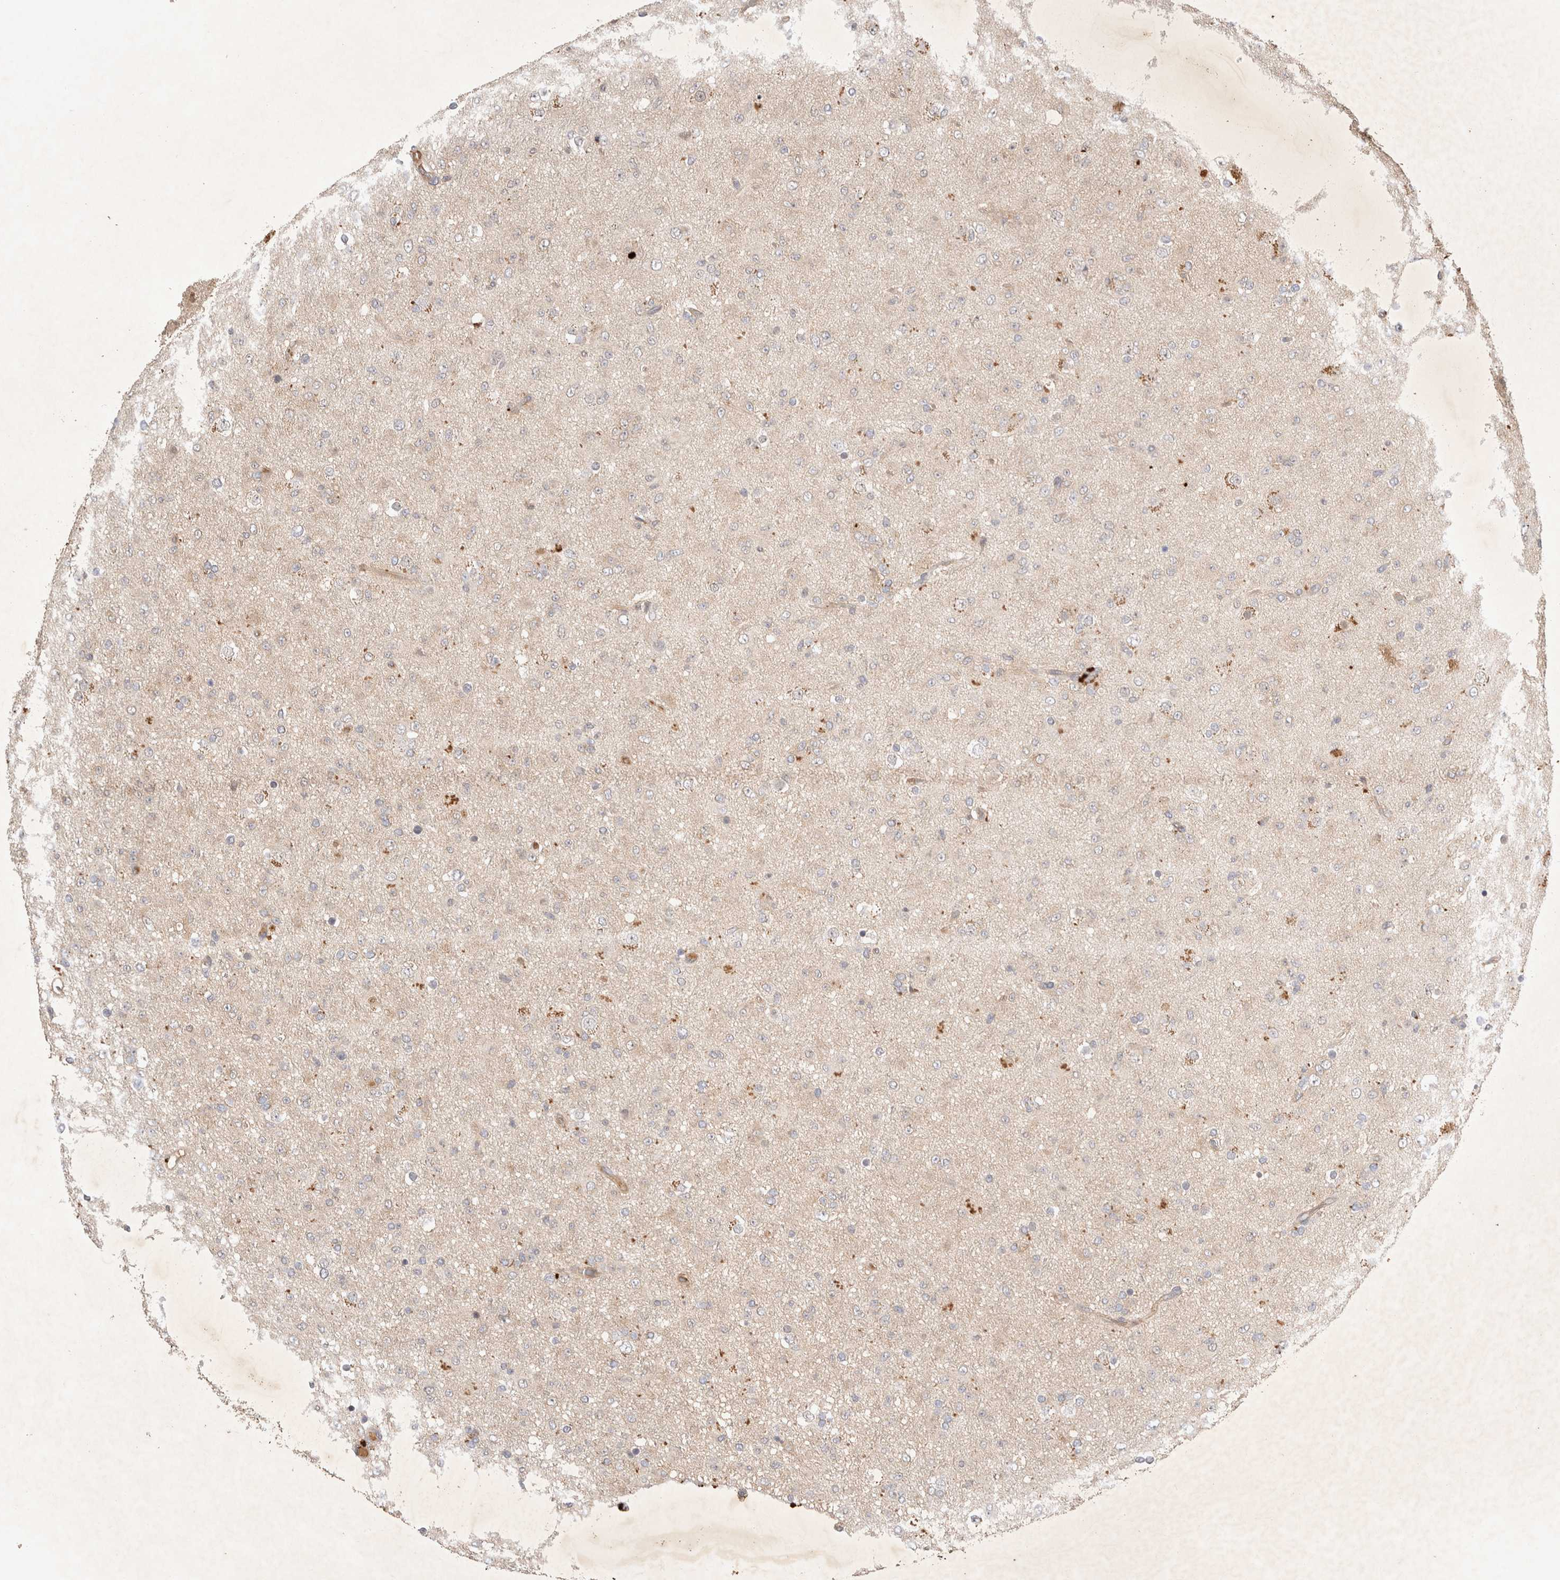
{"staining": {"intensity": "negative", "quantity": "none", "location": "none"}, "tissue": "glioma", "cell_type": "Tumor cells", "image_type": "cancer", "snomed": [{"axis": "morphology", "description": "Glioma, malignant, Low grade"}, {"axis": "topography", "description": "Brain"}], "caption": "The photomicrograph demonstrates no significant expression in tumor cells of malignant low-grade glioma.", "gene": "YES1", "patient": {"sex": "male", "age": 65}}